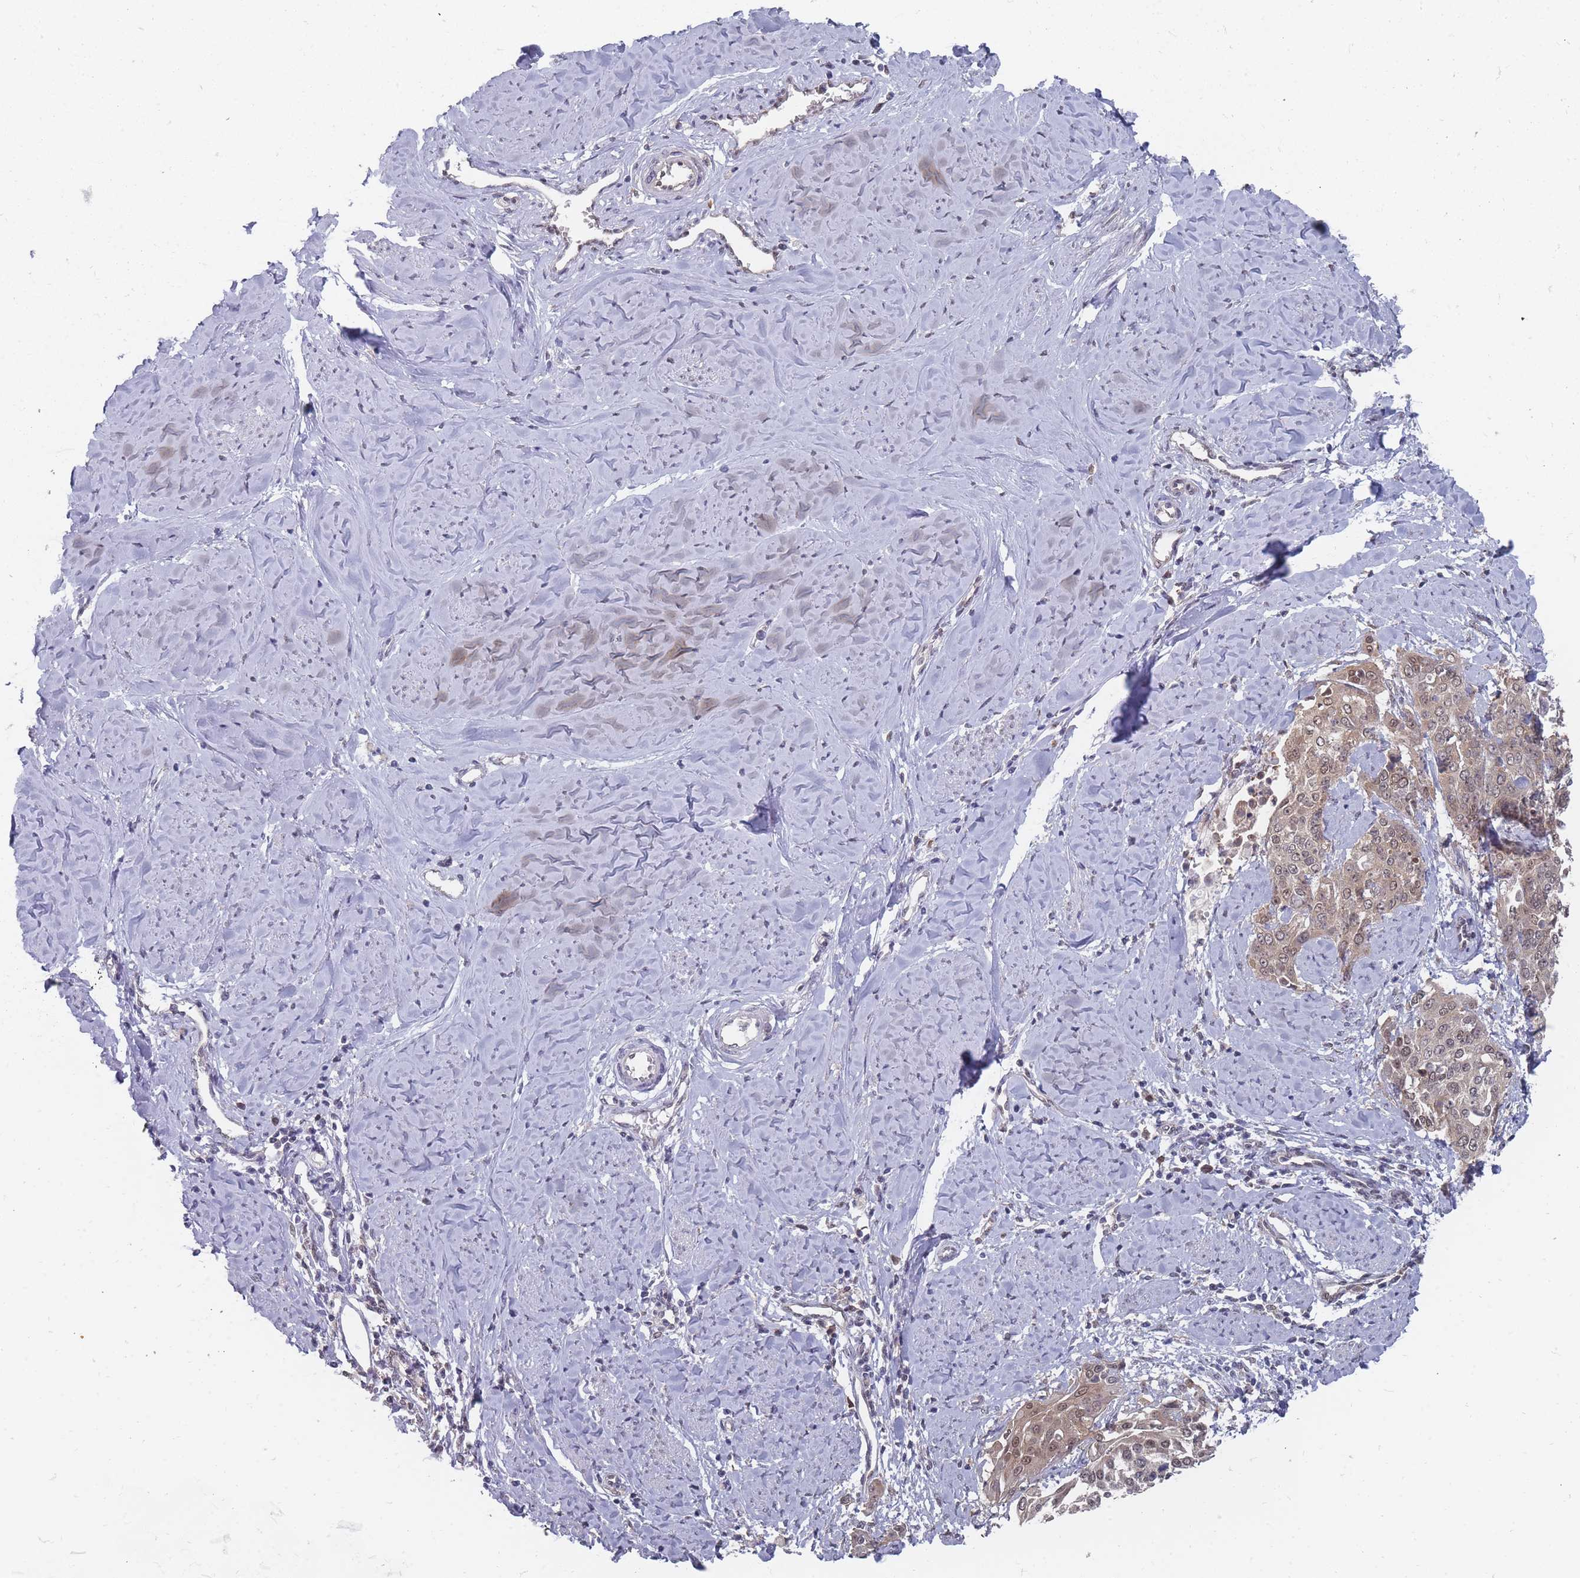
{"staining": {"intensity": "moderate", "quantity": "25%-75%", "location": "nuclear"}, "tissue": "cervical cancer", "cell_type": "Tumor cells", "image_type": "cancer", "snomed": [{"axis": "morphology", "description": "Squamous cell carcinoma, NOS"}, {"axis": "topography", "description": "Cervix"}], "caption": "Immunohistochemical staining of squamous cell carcinoma (cervical) reveals moderate nuclear protein expression in approximately 25%-75% of tumor cells.", "gene": "NKD1", "patient": {"sex": "female", "age": 44}}